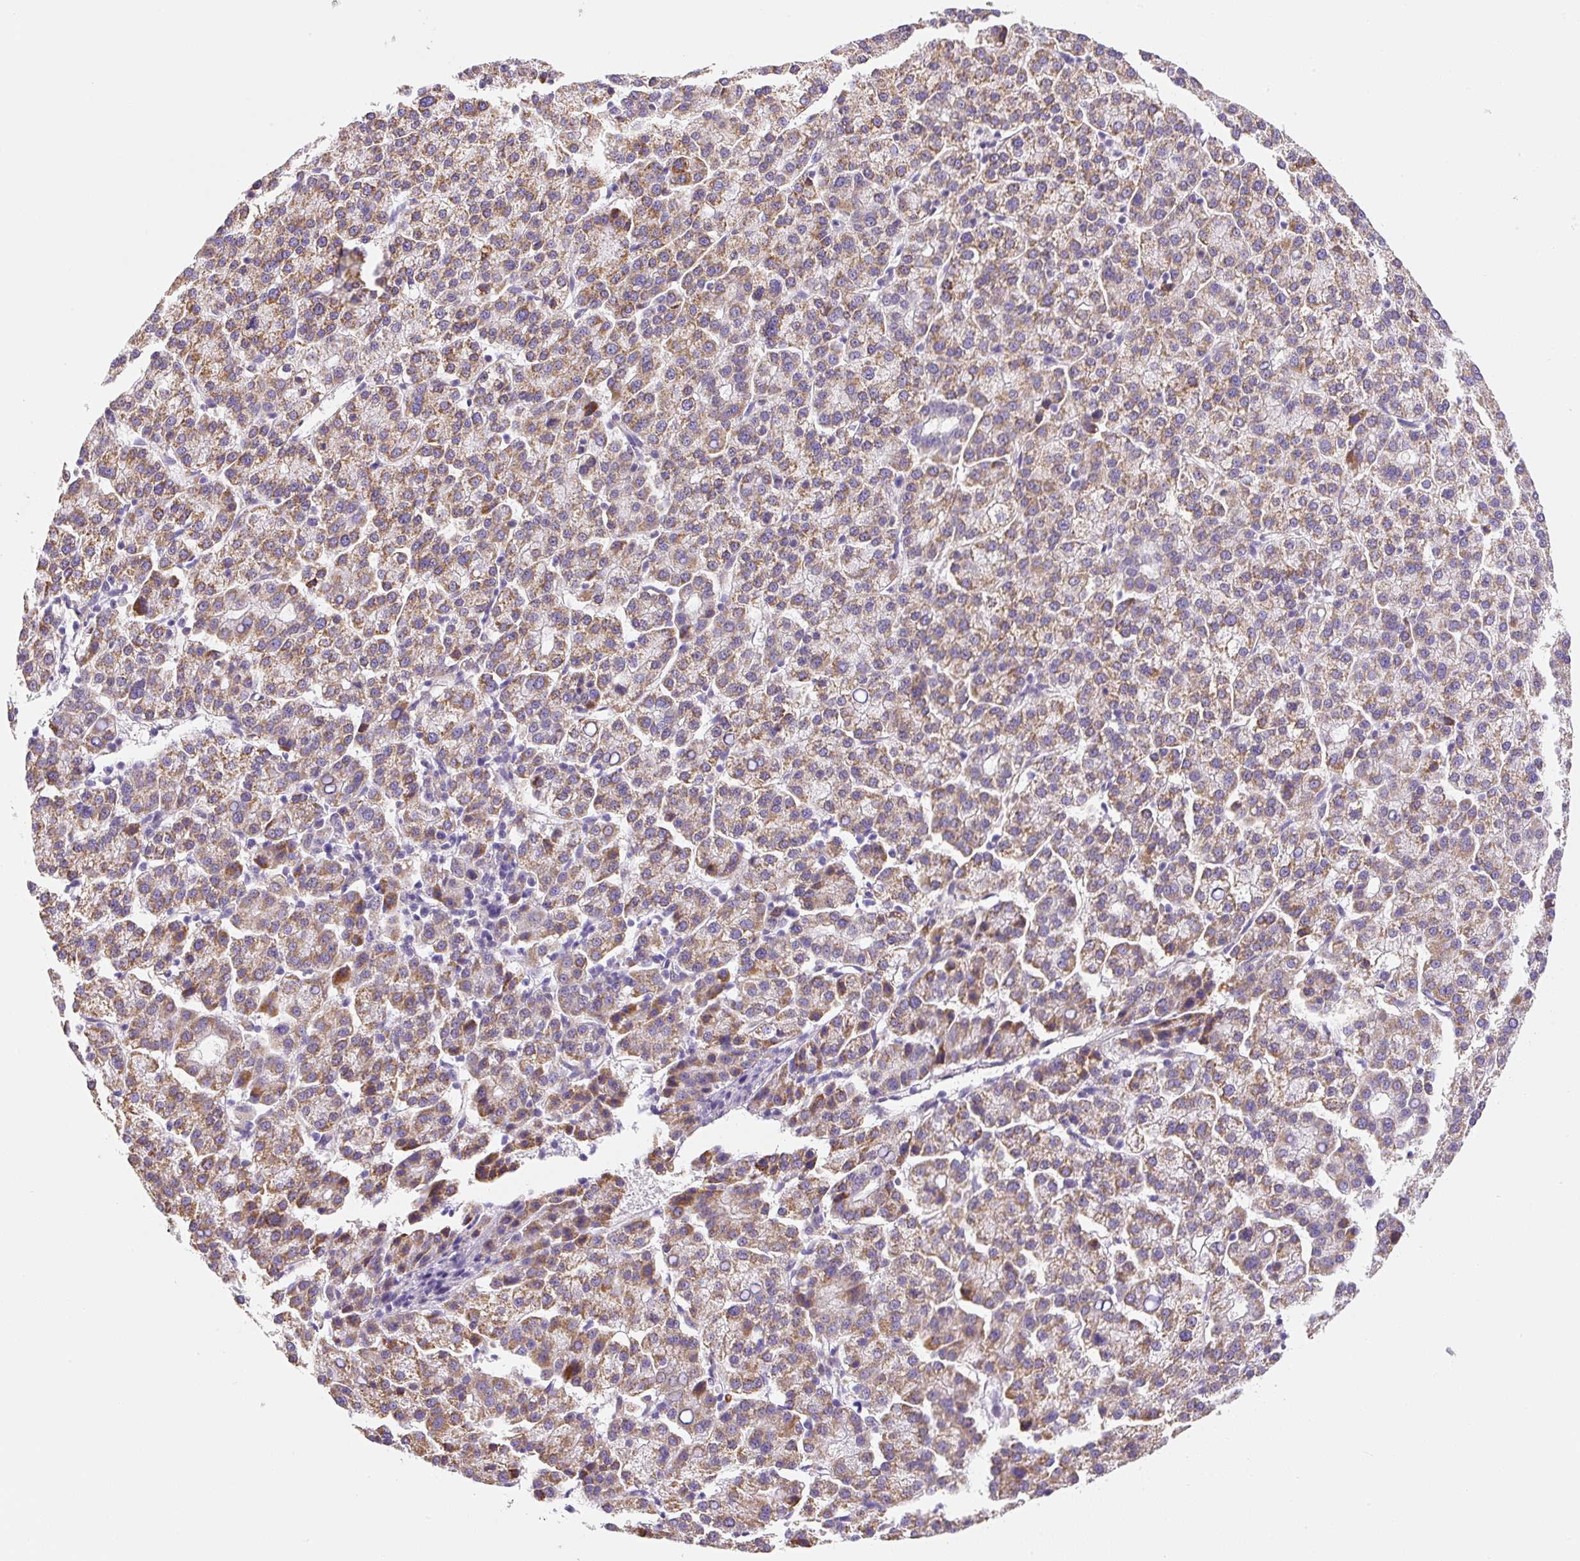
{"staining": {"intensity": "moderate", "quantity": ">75%", "location": "cytoplasmic/membranous"}, "tissue": "liver cancer", "cell_type": "Tumor cells", "image_type": "cancer", "snomed": [{"axis": "morphology", "description": "Carcinoma, Hepatocellular, NOS"}, {"axis": "topography", "description": "Liver"}], "caption": "Hepatocellular carcinoma (liver) stained with a protein marker shows moderate staining in tumor cells.", "gene": "PLA2G4A", "patient": {"sex": "female", "age": 58}}